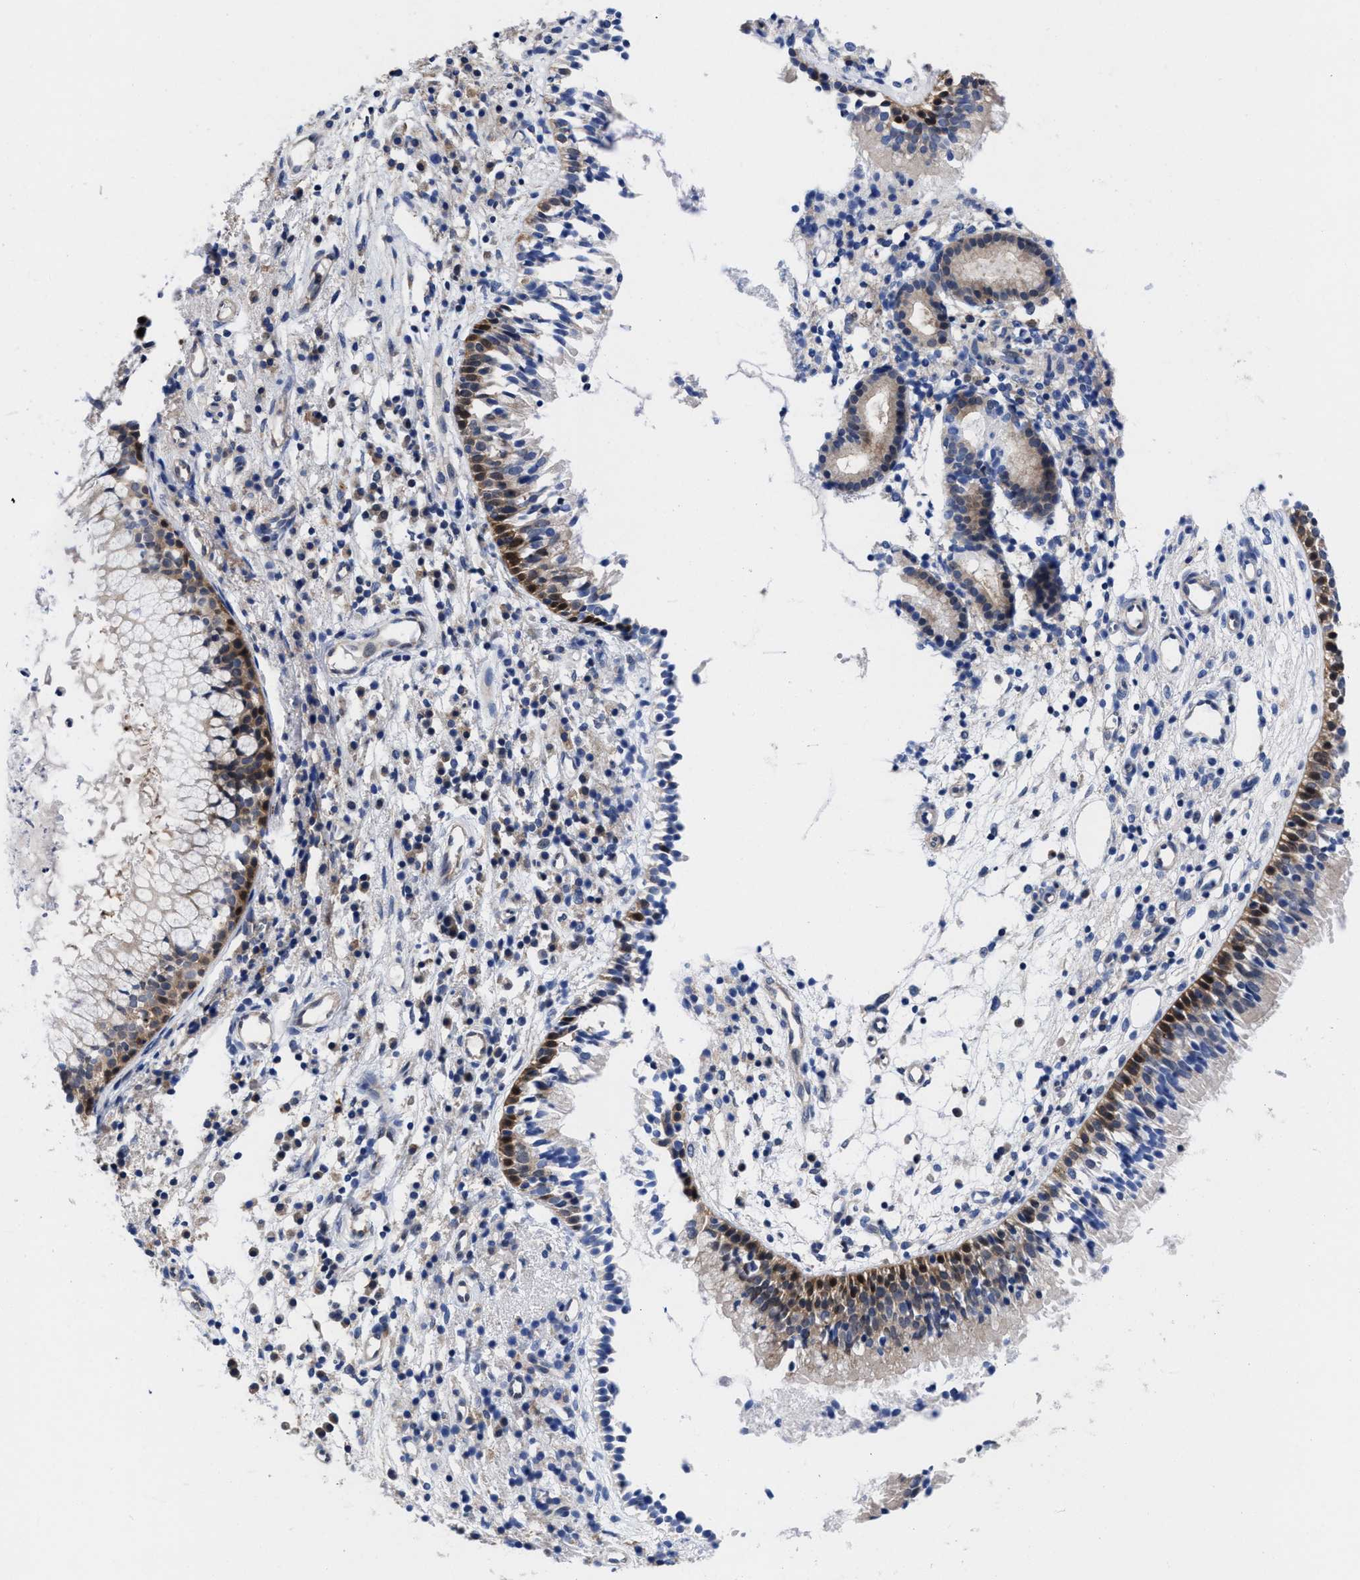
{"staining": {"intensity": "moderate", "quantity": ">75%", "location": "cytoplasmic/membranous"}, "tissue": "nasopharynx", "cell_type": "Respiratory epithelial cells", "image_type": "normal", "snomed": [{"axis": "morphology", "description": "Normal tissue, NOS"}, {"axis": "topography", "description": "Nasopharynx"}], "caption": "A histopathology image of nasopharynx stained for a protein displays moderate cytoplasmic/membranous brown staining in respiratory epithelial cells. The staining was performed using DAB (3,3'-diaminobenzidine), with brown indicating positive protein expression. Nuclei are stained blue with hematoxylin.", "gene": "TXNDC17", "patient": {"sex": "male", "age": 21}}